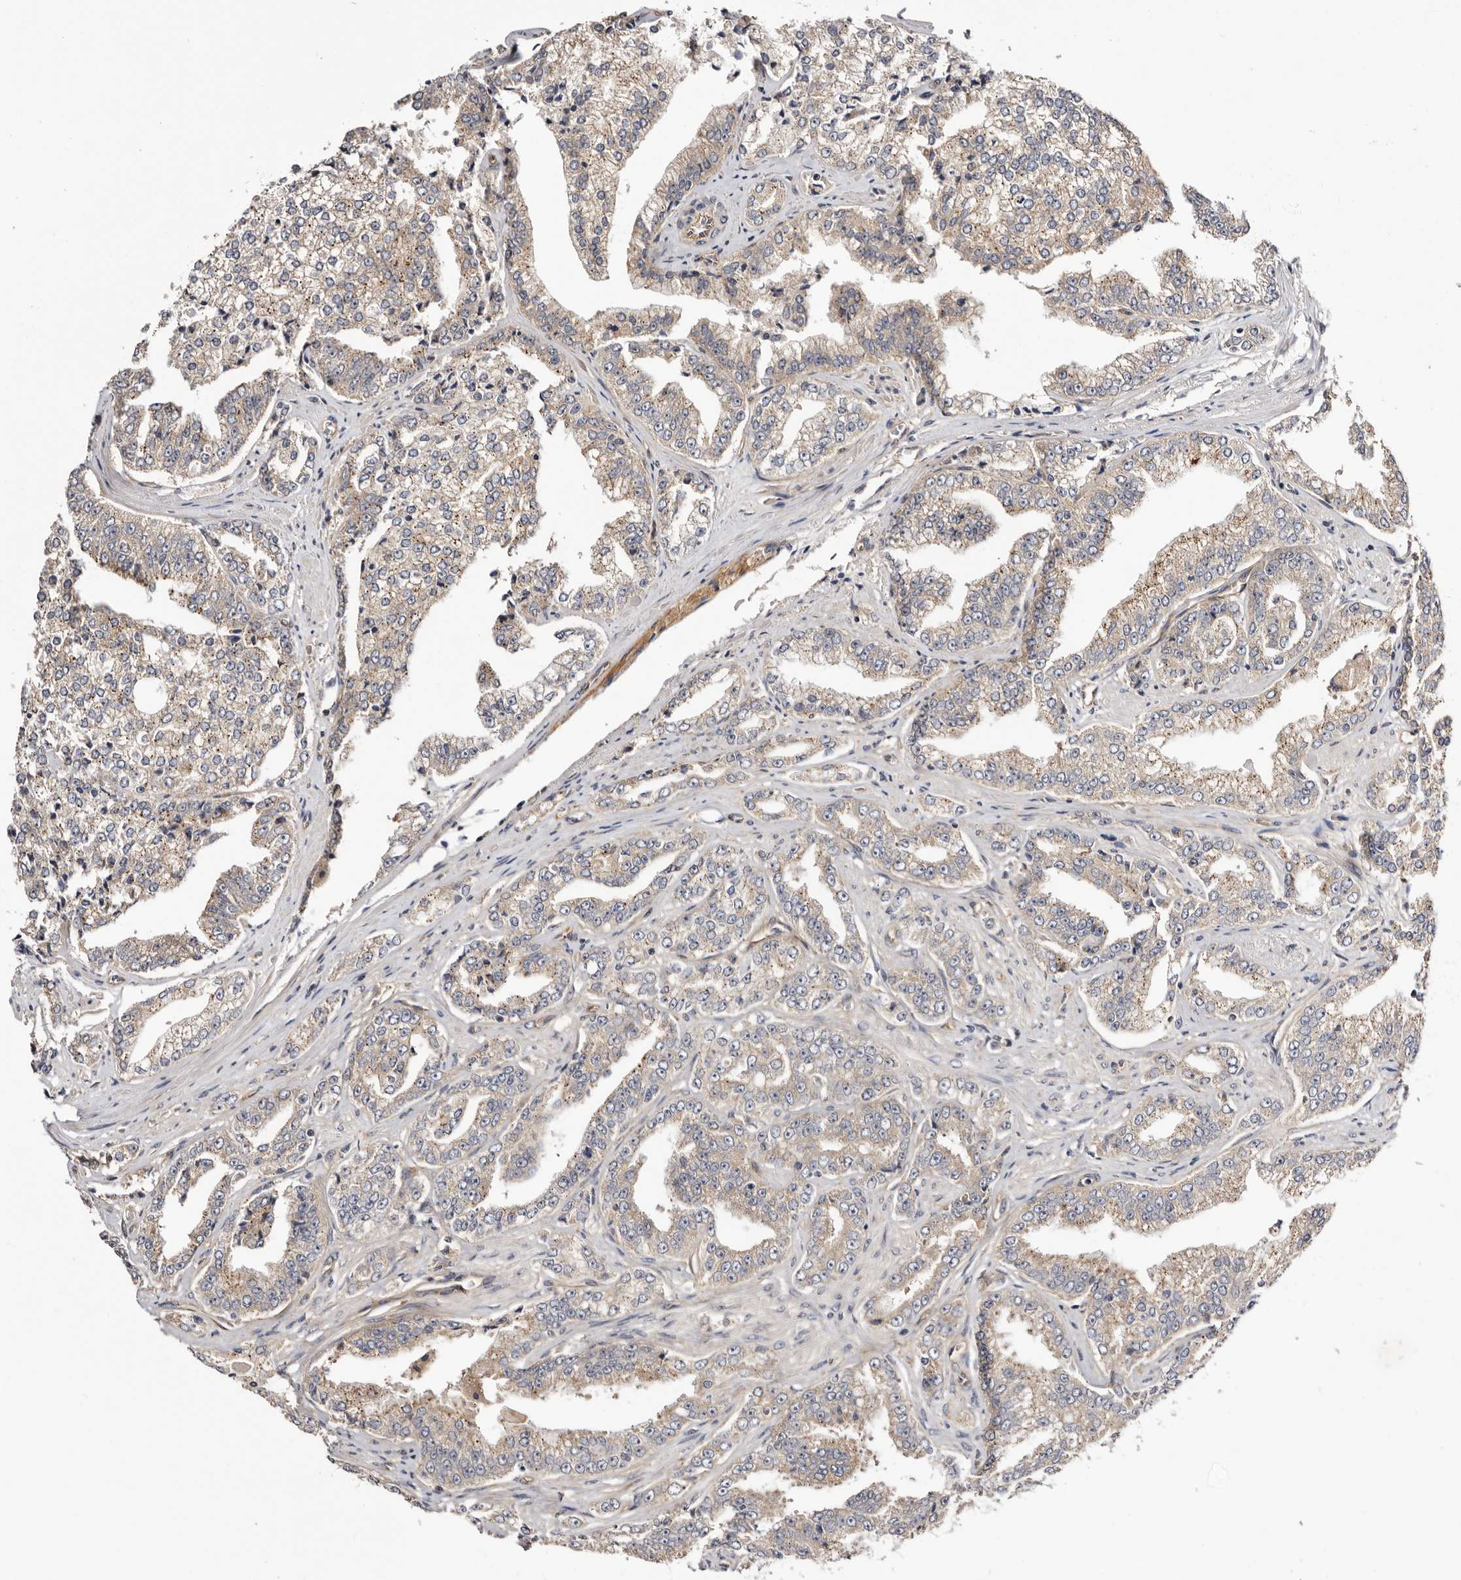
{"staining": {"intensity": "weak", "quantity": "25%-75%", "location": "cytoplasmic/membranous"}, "tissue": "prostate cancer", "cell_type": "Tumor cells", "image_type": "cancer", "snomed": [{"axis": "morphology", "description": "Adenocarcinoma, High grade"}, {"axis": "topography", "description": "Prostate"}], "caption": "Immunohistochemical staining of human prostate cancer displays low levels of weak cytoplasmic/membranous positivity in approximately 25%-75% of tumor cells.", "gene": "PANK4", "patient": {"sex": "male", "age": 71}}